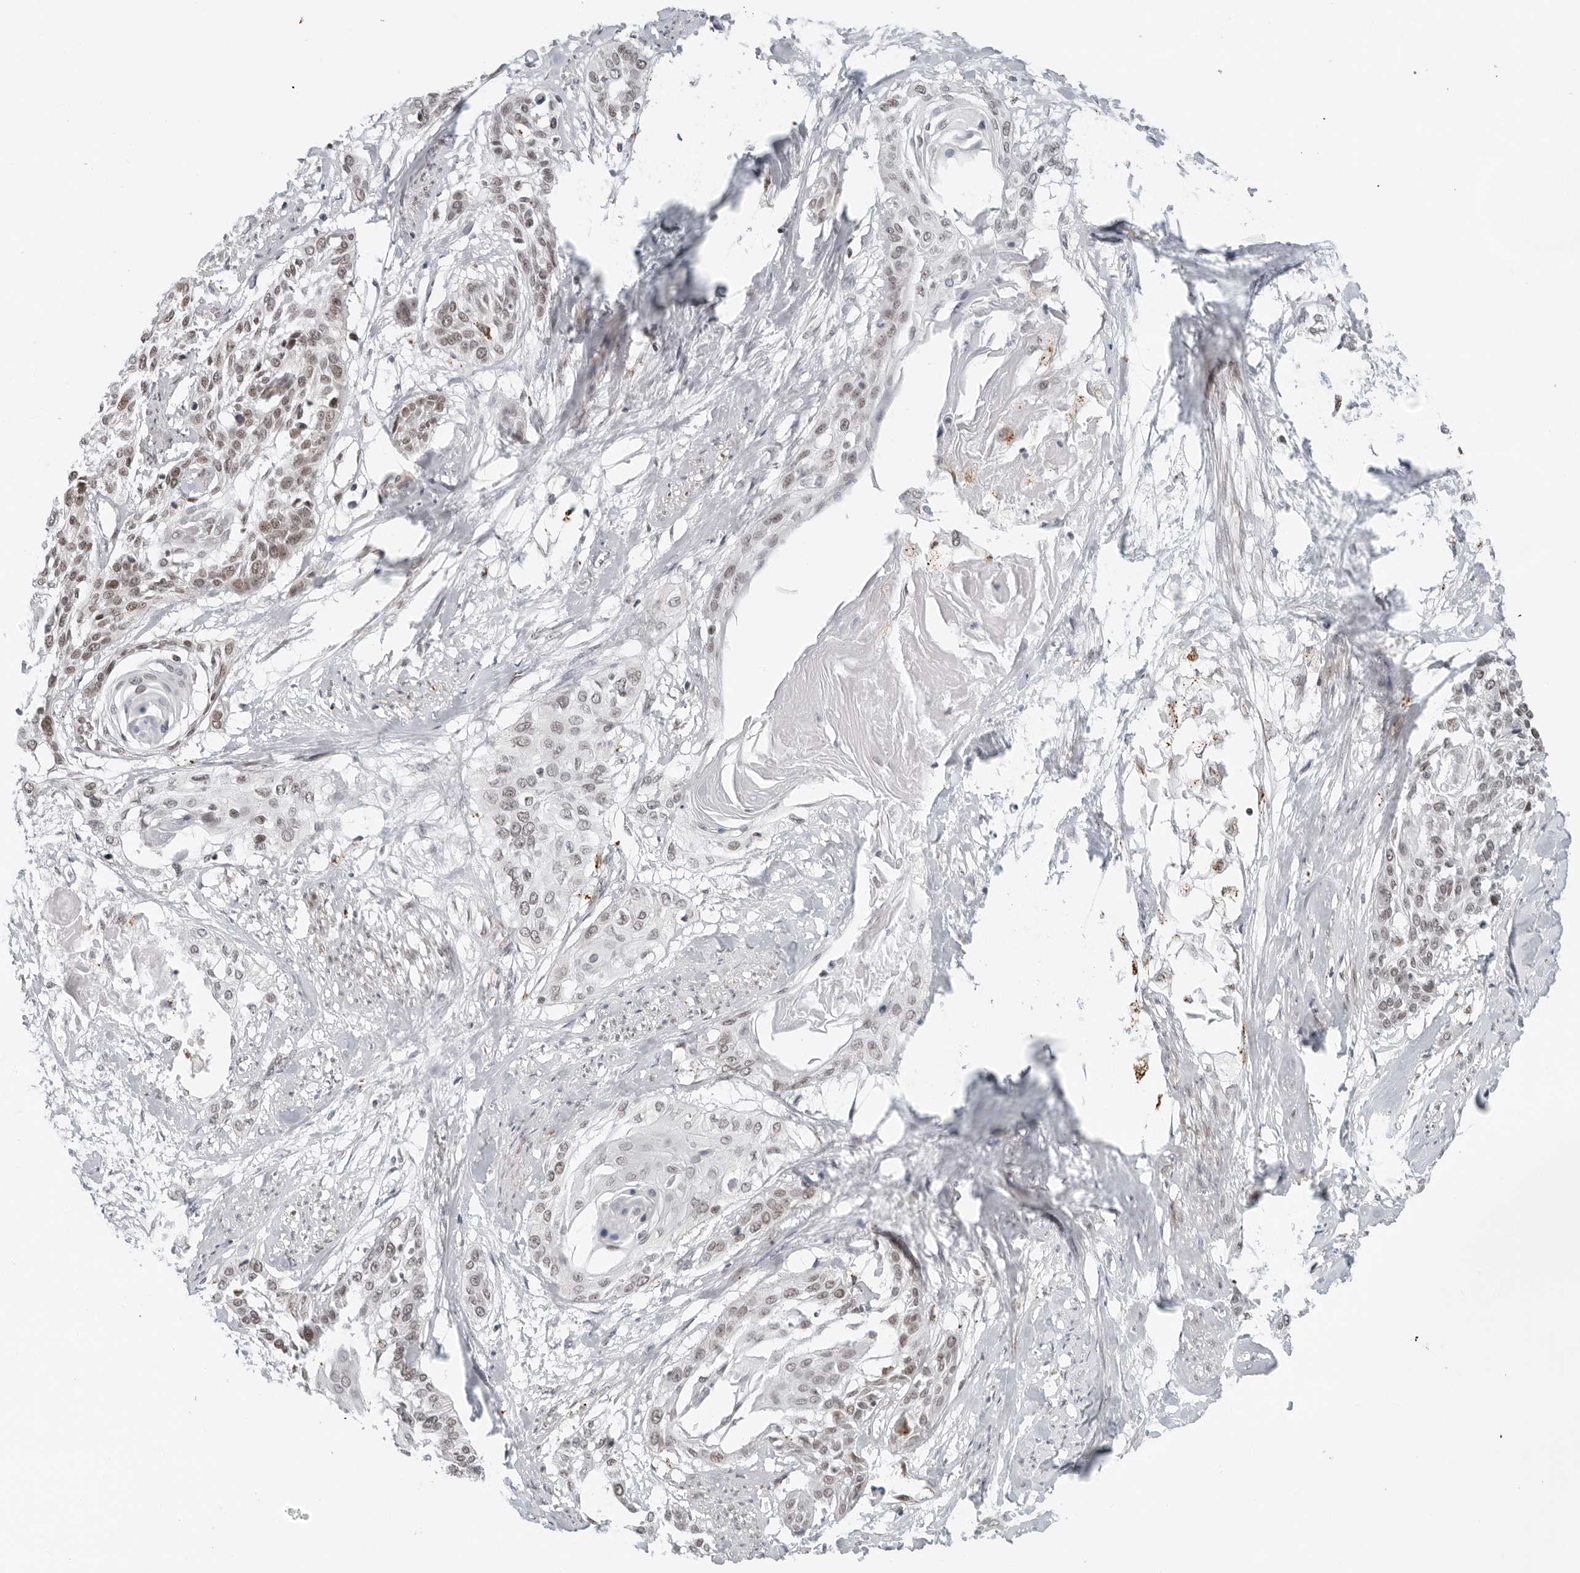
{"staining": {"intensity": "moderate", "quantity": "25%-75%", "location": "nuclear"}, "tissue": "cervical cancer", "cell_type": "Tumor cells", "image_type": "cancer", "snomed": [{"axis": "morphology", "description": "Squamous cell carcinoma, NOS"}, {"axis": "topography", "description": "Cervix"}], "caption": "Protein staining of squamous cell carcinoma (cervical) tissue reveals moderate nuclear positivity in about 25%-75% of tumor cells. (Brightfield microscopy of DAB IHC at high magnification).", "gene": "TOX4", "patient": {"sex": "female", "age": 57}}